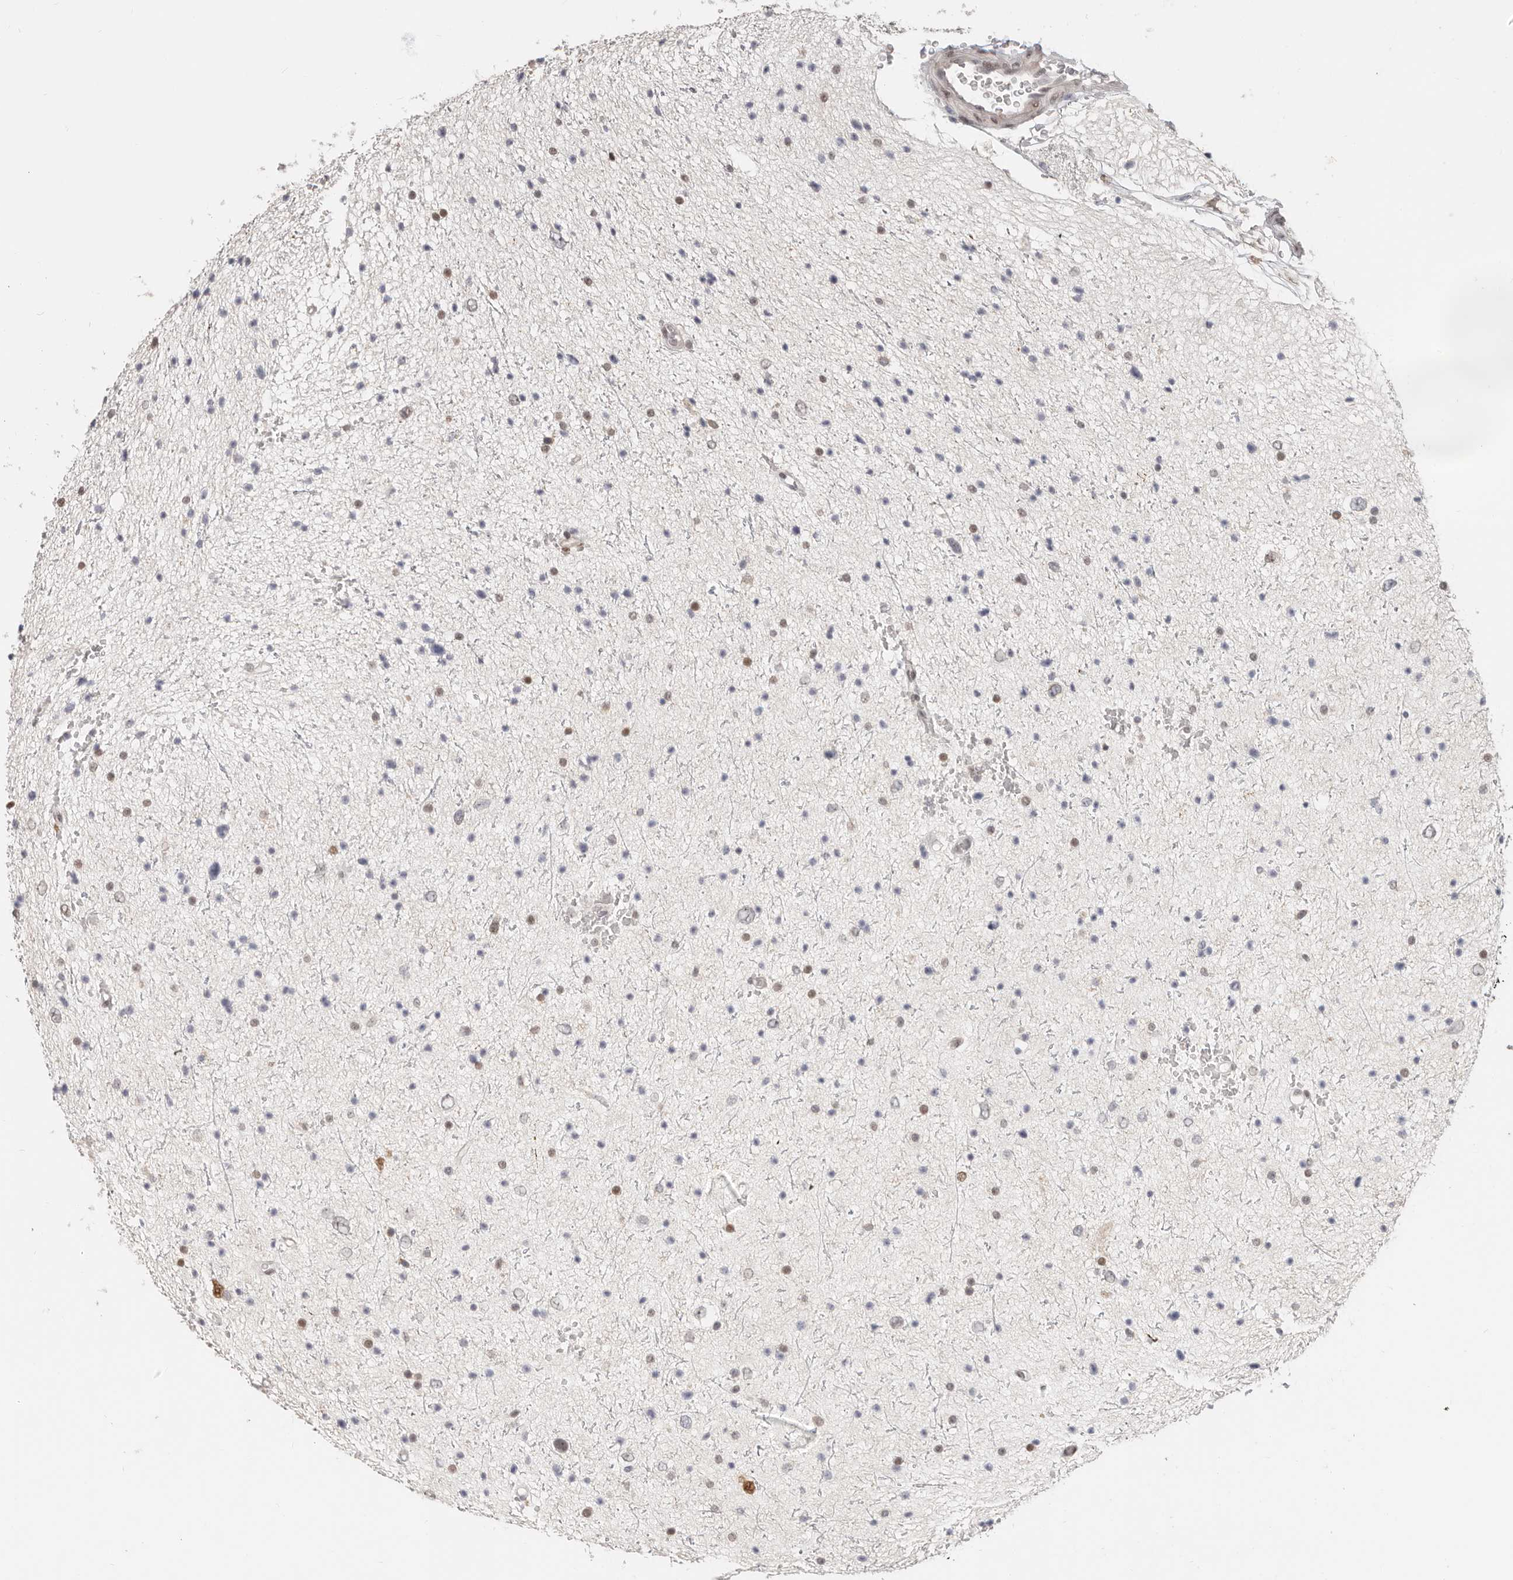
{"staining": {"intensity": "weak", "quantity": "25%-75%", "location": "nuclear"}, "tissue": "glioma", "cell_type": "Tumor cells", "image_type": "cancer", "snomed": [{"axis": "morphology", "description": "Glioma, malignant, Low grade"}, {"axis": "topography", "description": "Brain"}], "caption": "DAB (3,3'-diaminobenzidine) immunohistochemical staining of human malignant low-grade glioma displays weak nuclear protein staining in about 25%-75% of tumor cells.", "gene": "RFC2", "patient": {"sex": "female", "age": 37}}